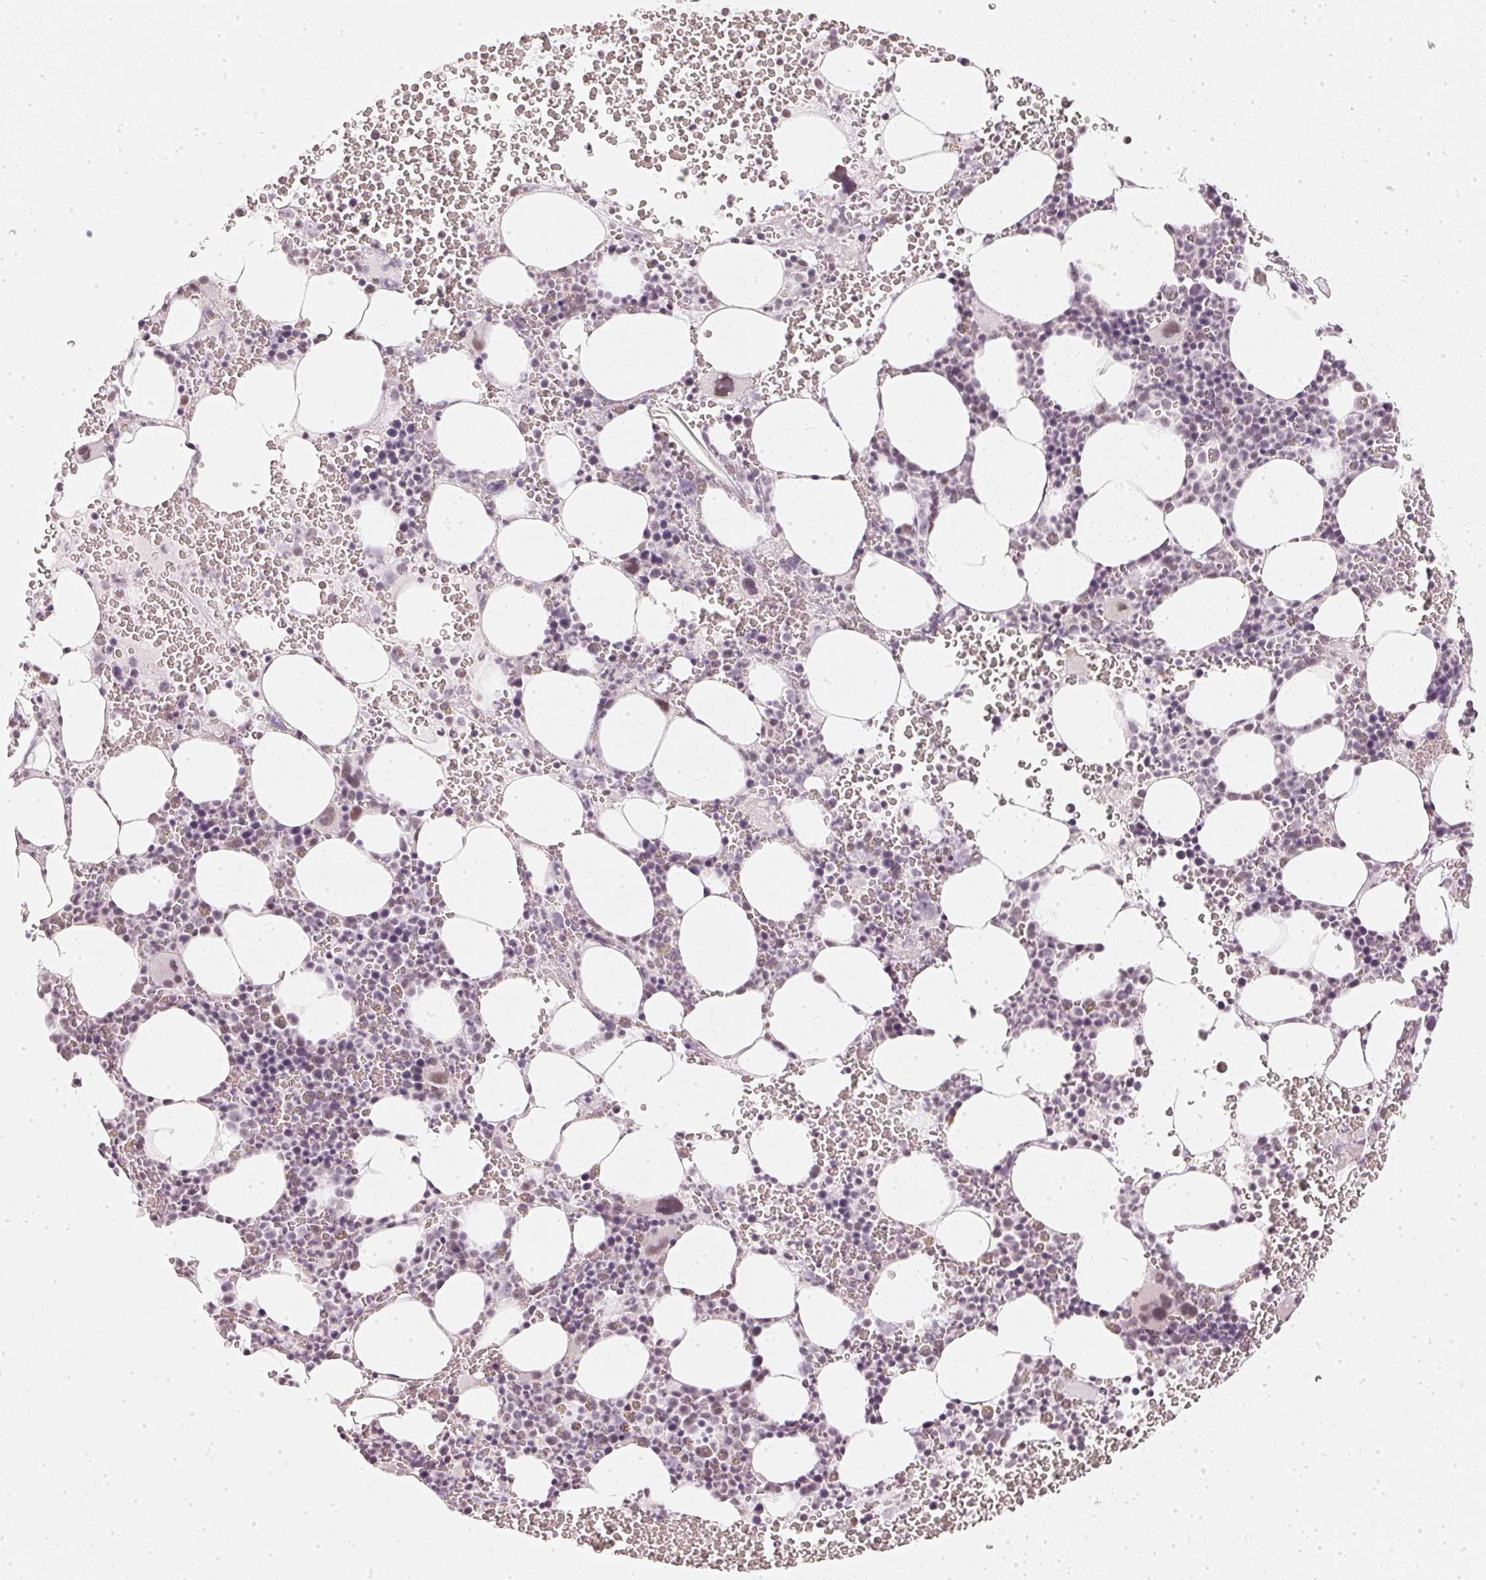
{"staining": {"intensity": "weak", "quantity": "<25%", "location": "nuclear"}, "tissue": "bone marrow", "cell_type": "Hematopoietic cells", "image_type": "normal", "snomed": [{"axis": "morphology", "description": "Normal tissue, NOS"}, {"axis": "topography", "description": "Bone marrow"}], "caption": "The histopathology image displays no significant staining in hematopoietic cells of bone marrow. Brightfield microscopy of IHC stained with DAB (brown) and hematoxylin (blue), captured at high magnification.", "gene": "DNAJC6", "patient": {"sex": "male", "age": 82}}